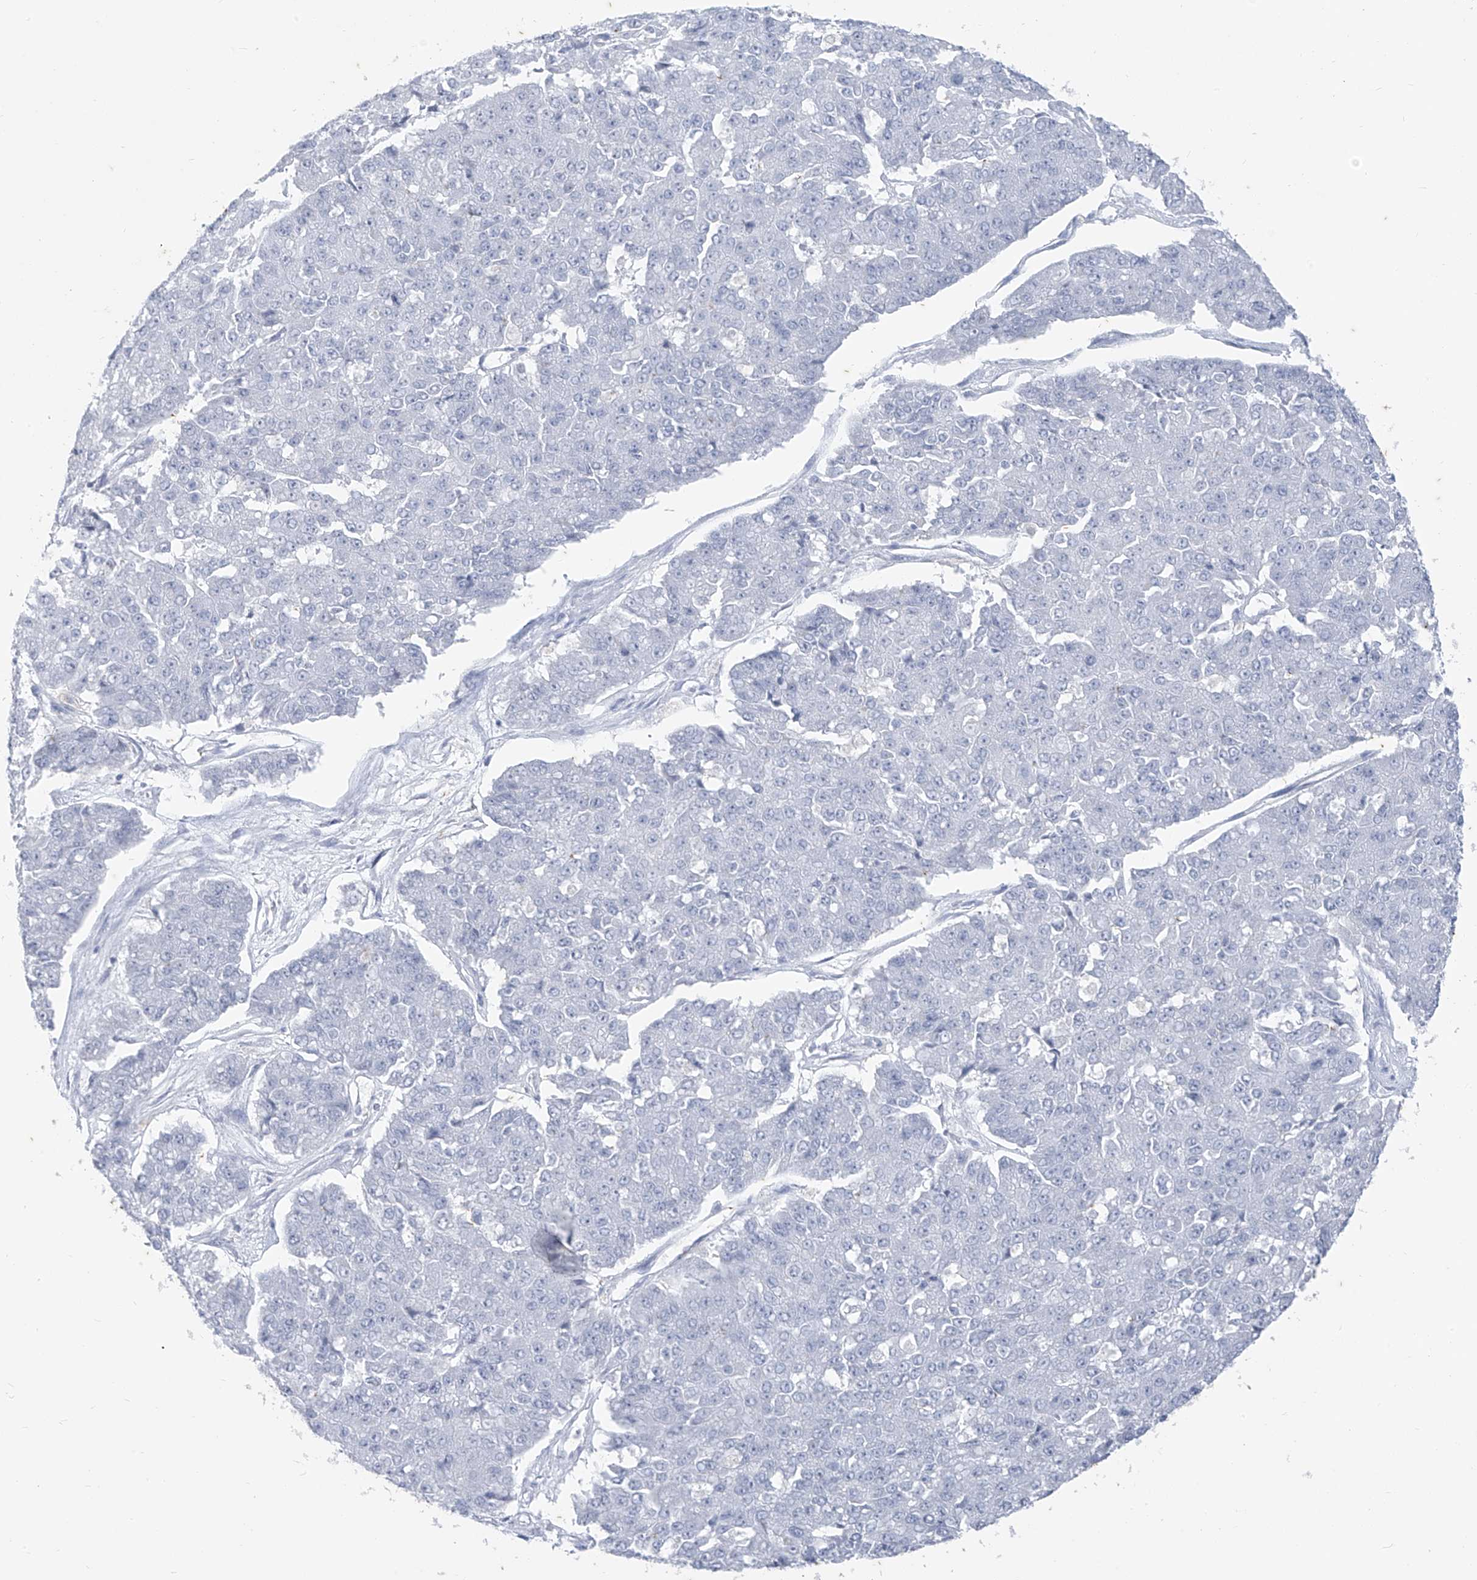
{"staining": {"intensity": "negative", "quantity": "none", "location": "none"}, "tissue": "pancreatic cancer", "cell_type": "Tumor cells", "image_type": "cancer", "snomed": [{"axis": "morphology", "description": "Adenocarcinoma, NOS"}, {"axis": "topography", "description": "Pancreas"}], "caption": "Pancreatic cancer (adenocarcinoma) was stained to show a protein in brown. There is no significant expression in tumor cells. Nuclei are stained in blue.", "gene": "CX3CR1", "patient": {"sex": "male", "age": 50}}